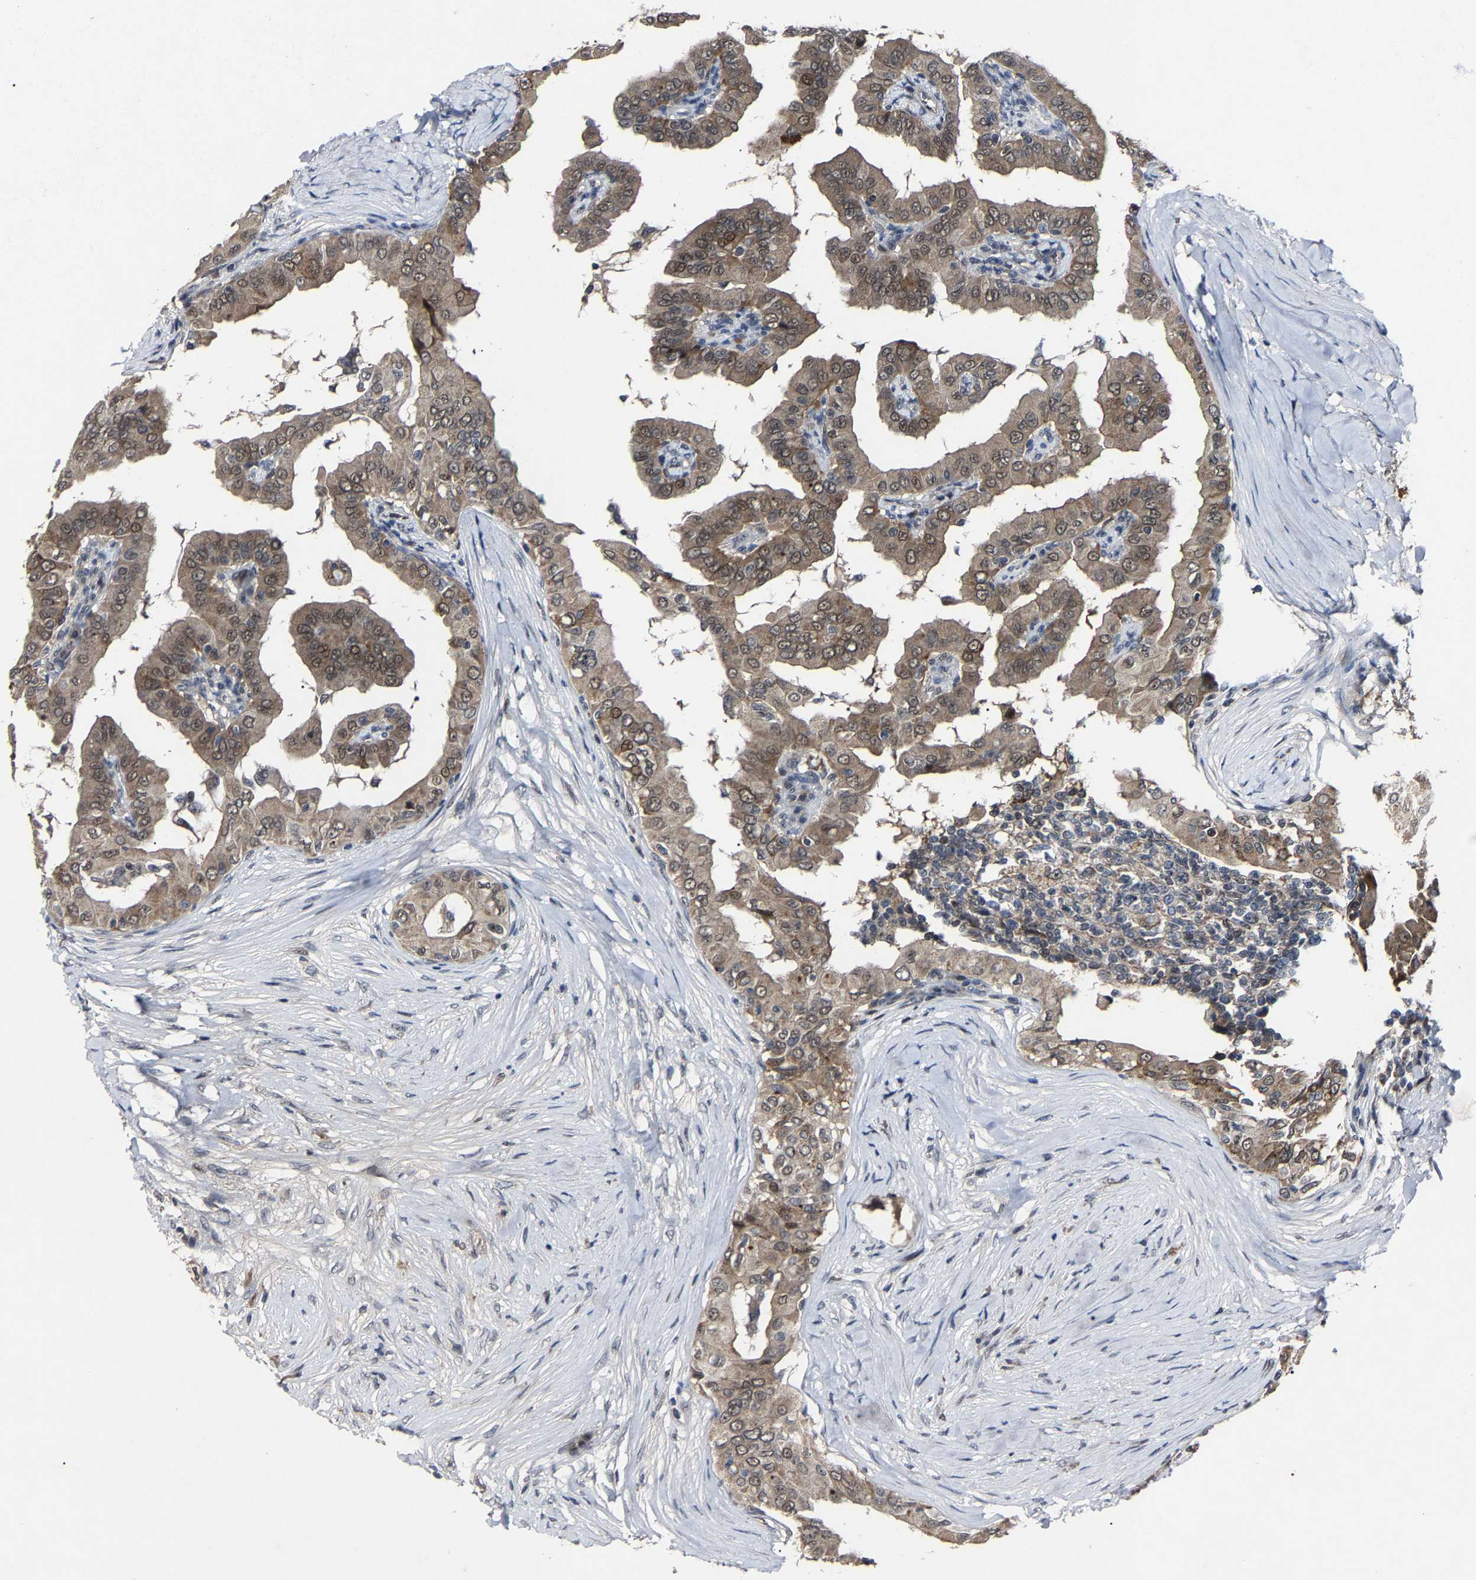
{"staining": {"intensity": "moderate", "quantity": ">75%", "location": "cytoplasmic/membranous,nuclear"}, "tissue": "thyroid cancer", "cell_type": "Tumor cells", "image_type": "cancer", "snomed": [{"axis": "morphology", "description": "Papillary adenocarcinoma, NOS"}, {"axis": "topography", "description": "Thyroid gland"}], "caption": "High-magnification brightfield microscopy of thyroid cancer (papillary adenocarcinoma) stained with DAB (3,3'-diaminobenzidine) (brown) and counterstained with hematoxylin (blue). tumor cells exhibit moderate cytoplasmic/membranous and nuclear positivity is appreciated in approximately>75% of cells. The staining was performed using DAB (3,3'-diaminobenzidine), with brown indicating positive protein expression. Nuclei are stained blue with hematoxylin.", "gene": "LSM8", "patient": {"sex": "male", "age": 33}}